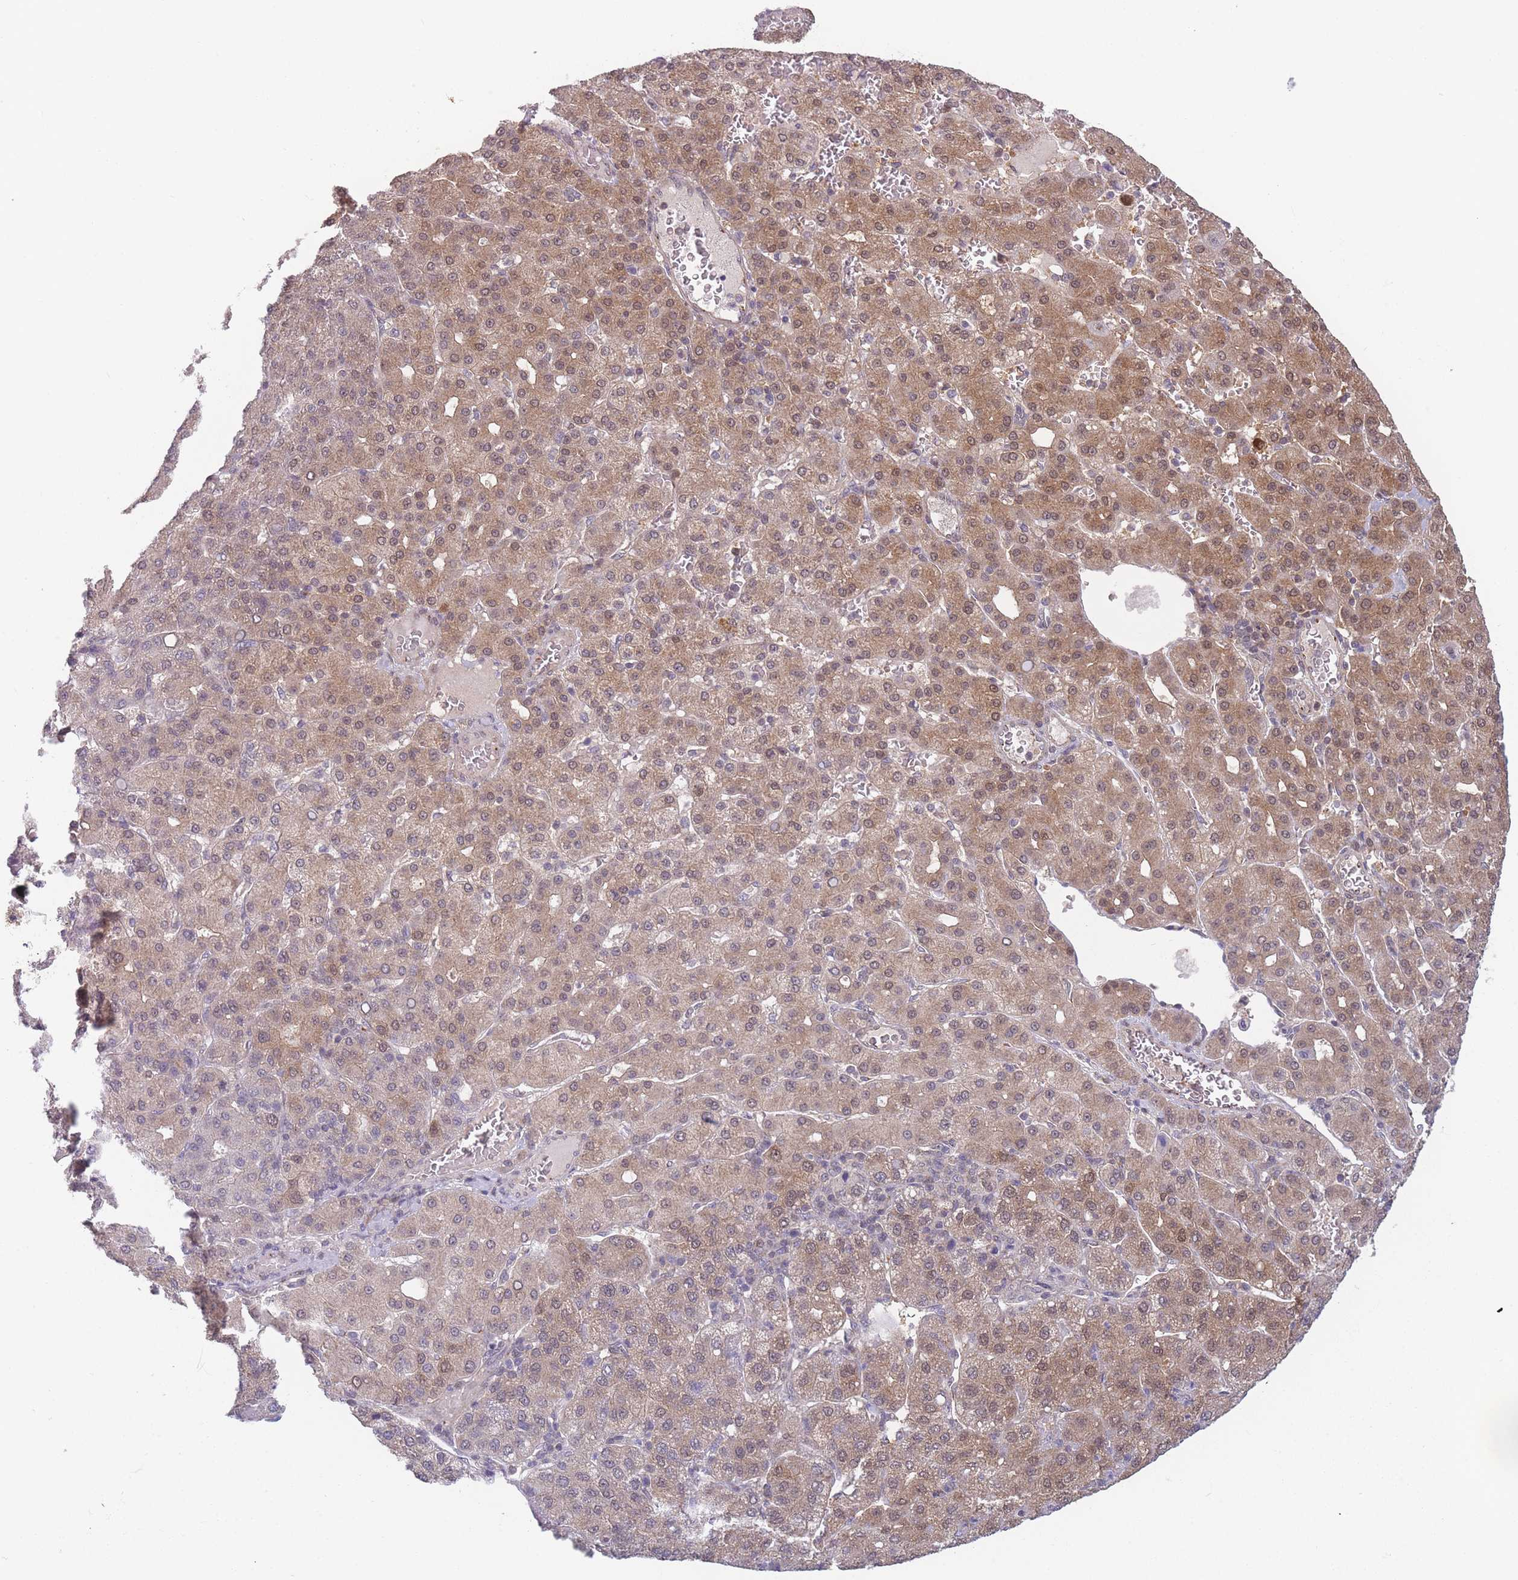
{"staining": {"intensity": "moderate", "quantity": "25%-75%", "location": "cytoplasmic/membranous,nuclear"}, "tissue": "liver cancer", "cell_type": "Tumor cells", "image_type": "cancer", "snomed": [{"axis": "morphology", "description": "Carcinoma, Hepatocellular, NOS"}, {"axis": "topography", "description": "Liver"}], "caption": "High-magnification brightfield microscopy of liver hepatocellular carcinoma stained with DAB (brown) and counterstained with hematoxylin (blue). tumor cells exhibit moderate cytoplasmic/membranous and nuclear positivity is present in about25%-75% of cells.", "gene": "MRI1", "patient": {"sex": "male", "age": 65}}